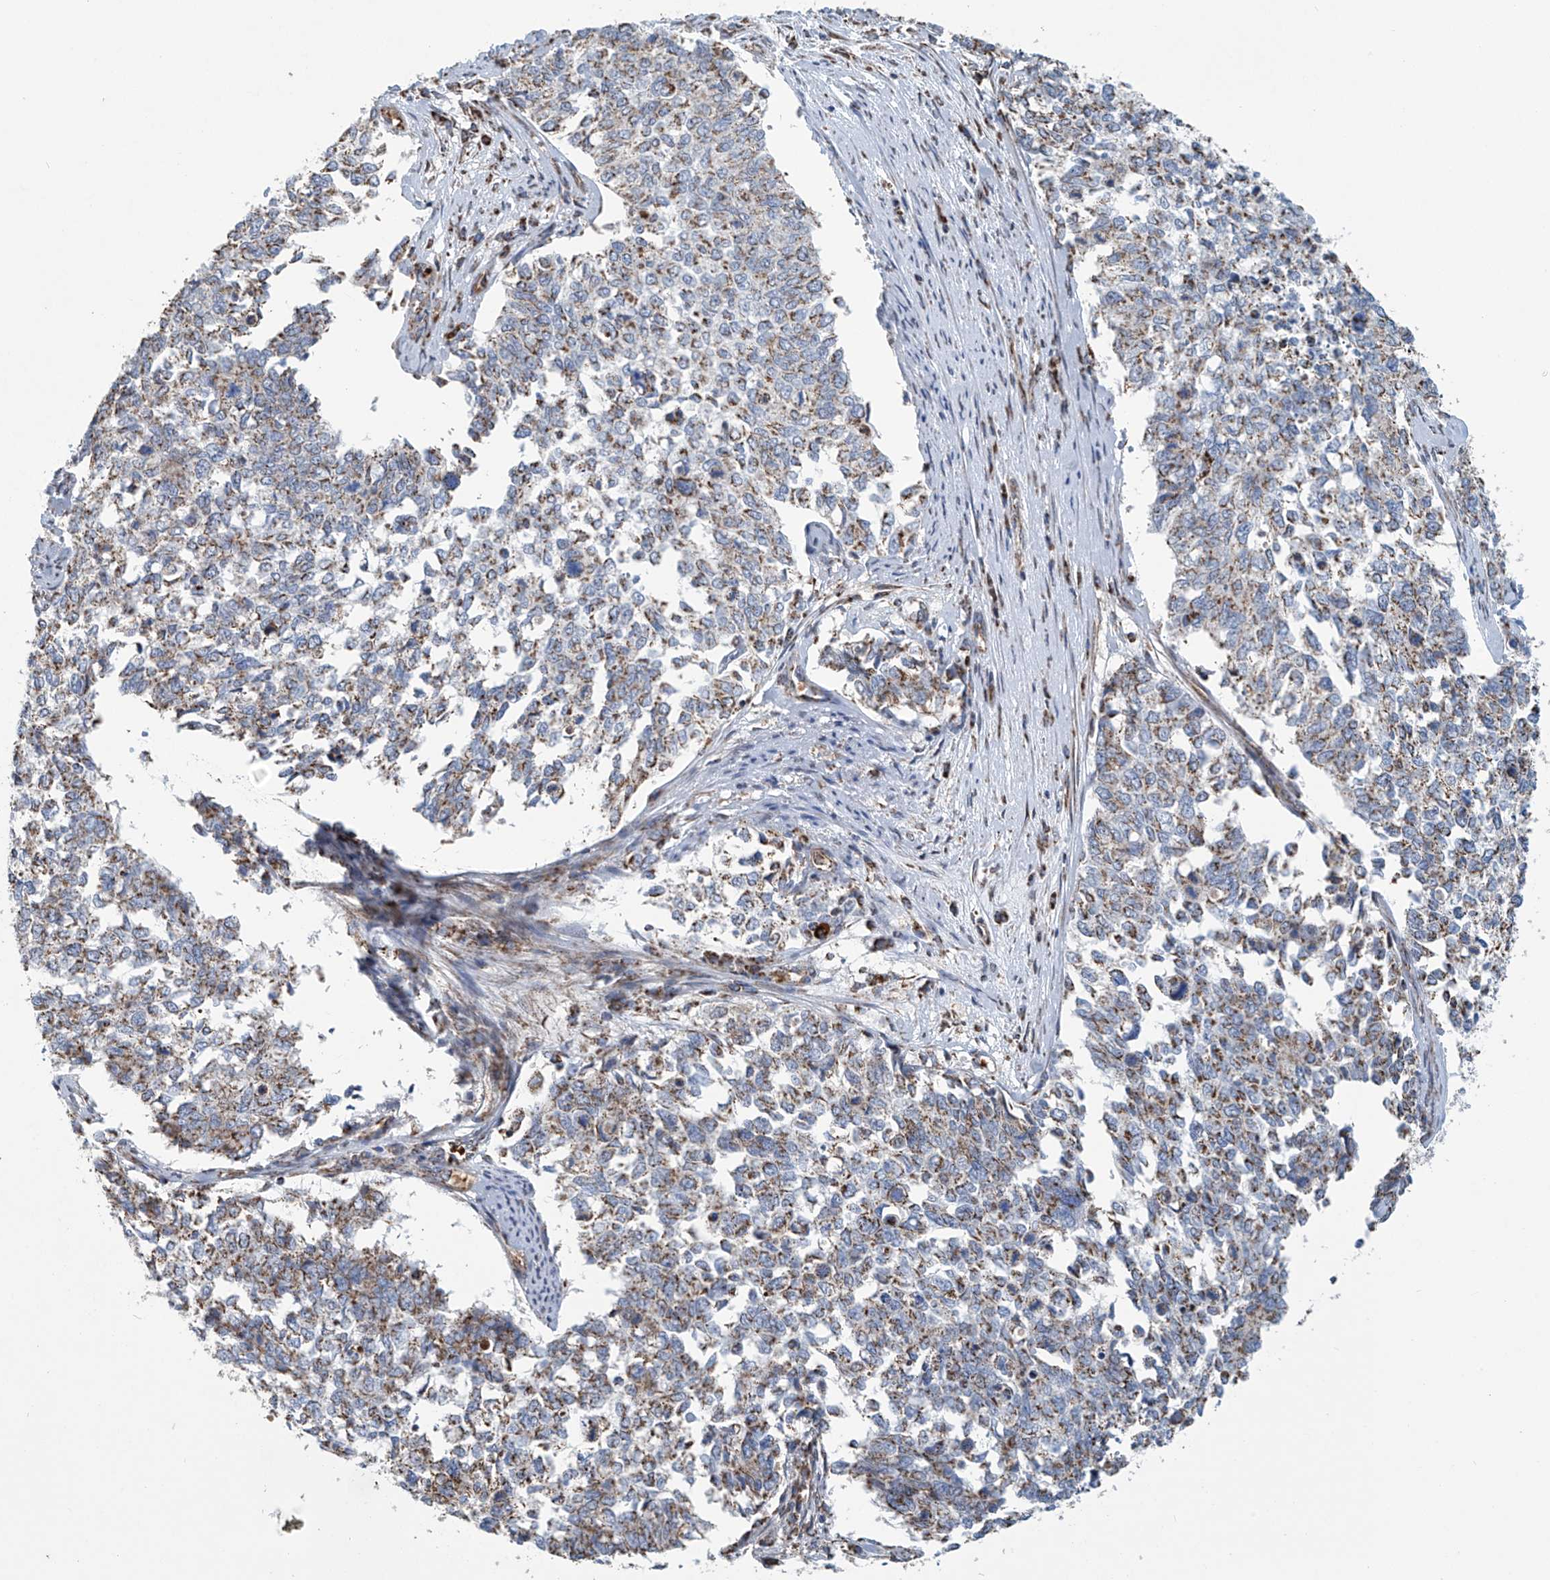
{"staining": {"intensity": "moderate", "quantity": "25%-75%", "location": "cytoplasmic/membranous"}, "tissue": "cervical cancer", "cell_type": "Tumor cells", "image_type": "cancer", "snomed": [{"axis": "morphology", "description": "Squamous cell carcinoma, NOS"}, {"axis": "topography", "description": "Cervix"}], "caption": "A high-resolution photomicrograph shows immunohistochemistry (IHC) staining of squamous cell carcinoma (cervical), which reveals moderate cytoplasmic/membranous staining in approximately 25%-75% of tumor cells.", "gene": "COMMD1", "patient": {"sex": "female", "age": 63}}